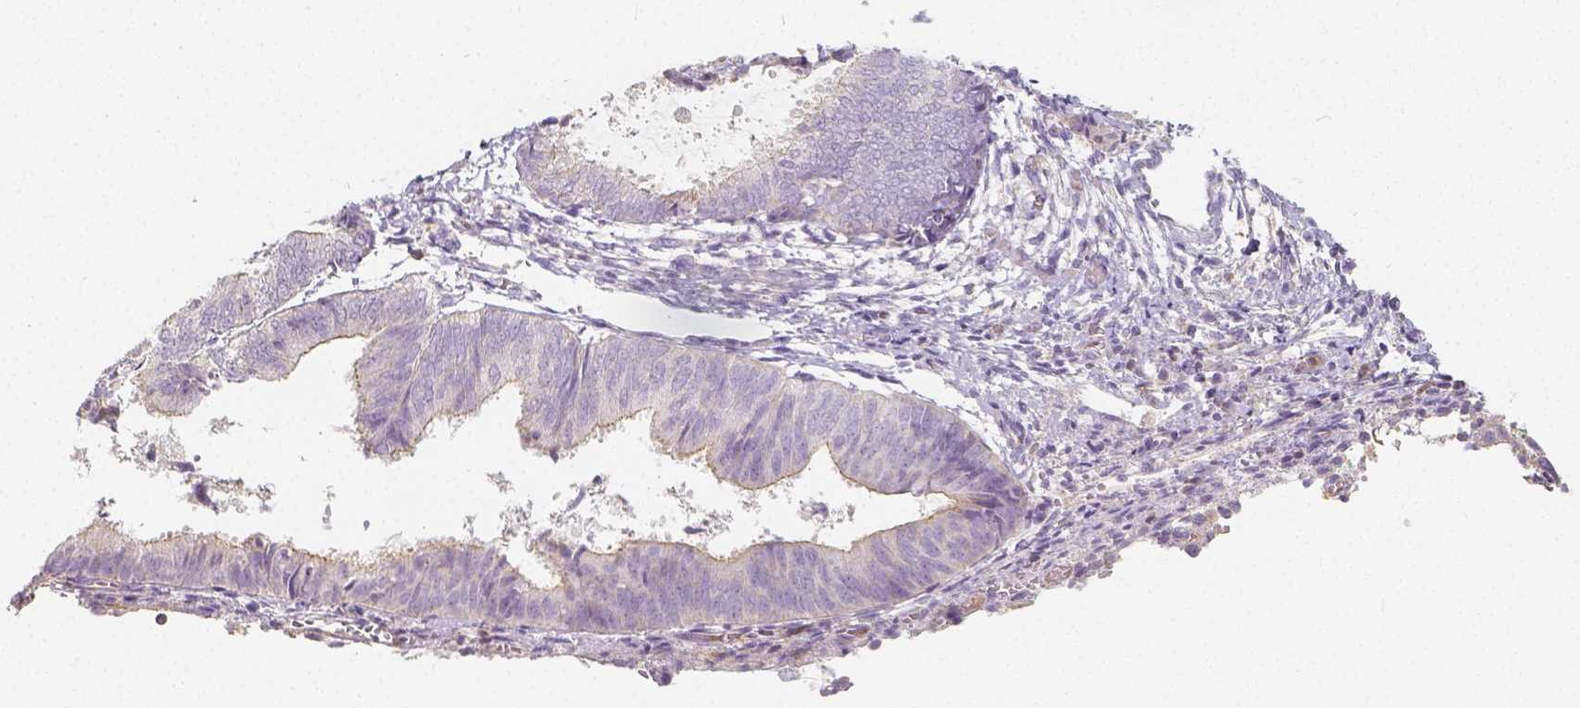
{"staining": {"intensity": "negative", "quantity": "none", "location": "none"}, "tissue": "endometrium", "cell_type": "Cells in endometrial stroma", "image_type": "normal", "snomed": [{"axis": "morphology", "description": "Normal tissue, NOS"}, {"axis": "topography", "description": "Endometrium"}], "caption": "Image shows no protein expression in cells in endometrial stroma of normal endometrium. (Stains: DAB immunohistochemistry (IHC) with hematoxylin counter stain, Microscopy: brightfield microscopy at high magnification).", "gene": "PTPRJ", "patient": {"sex": "female", "age": 50}}